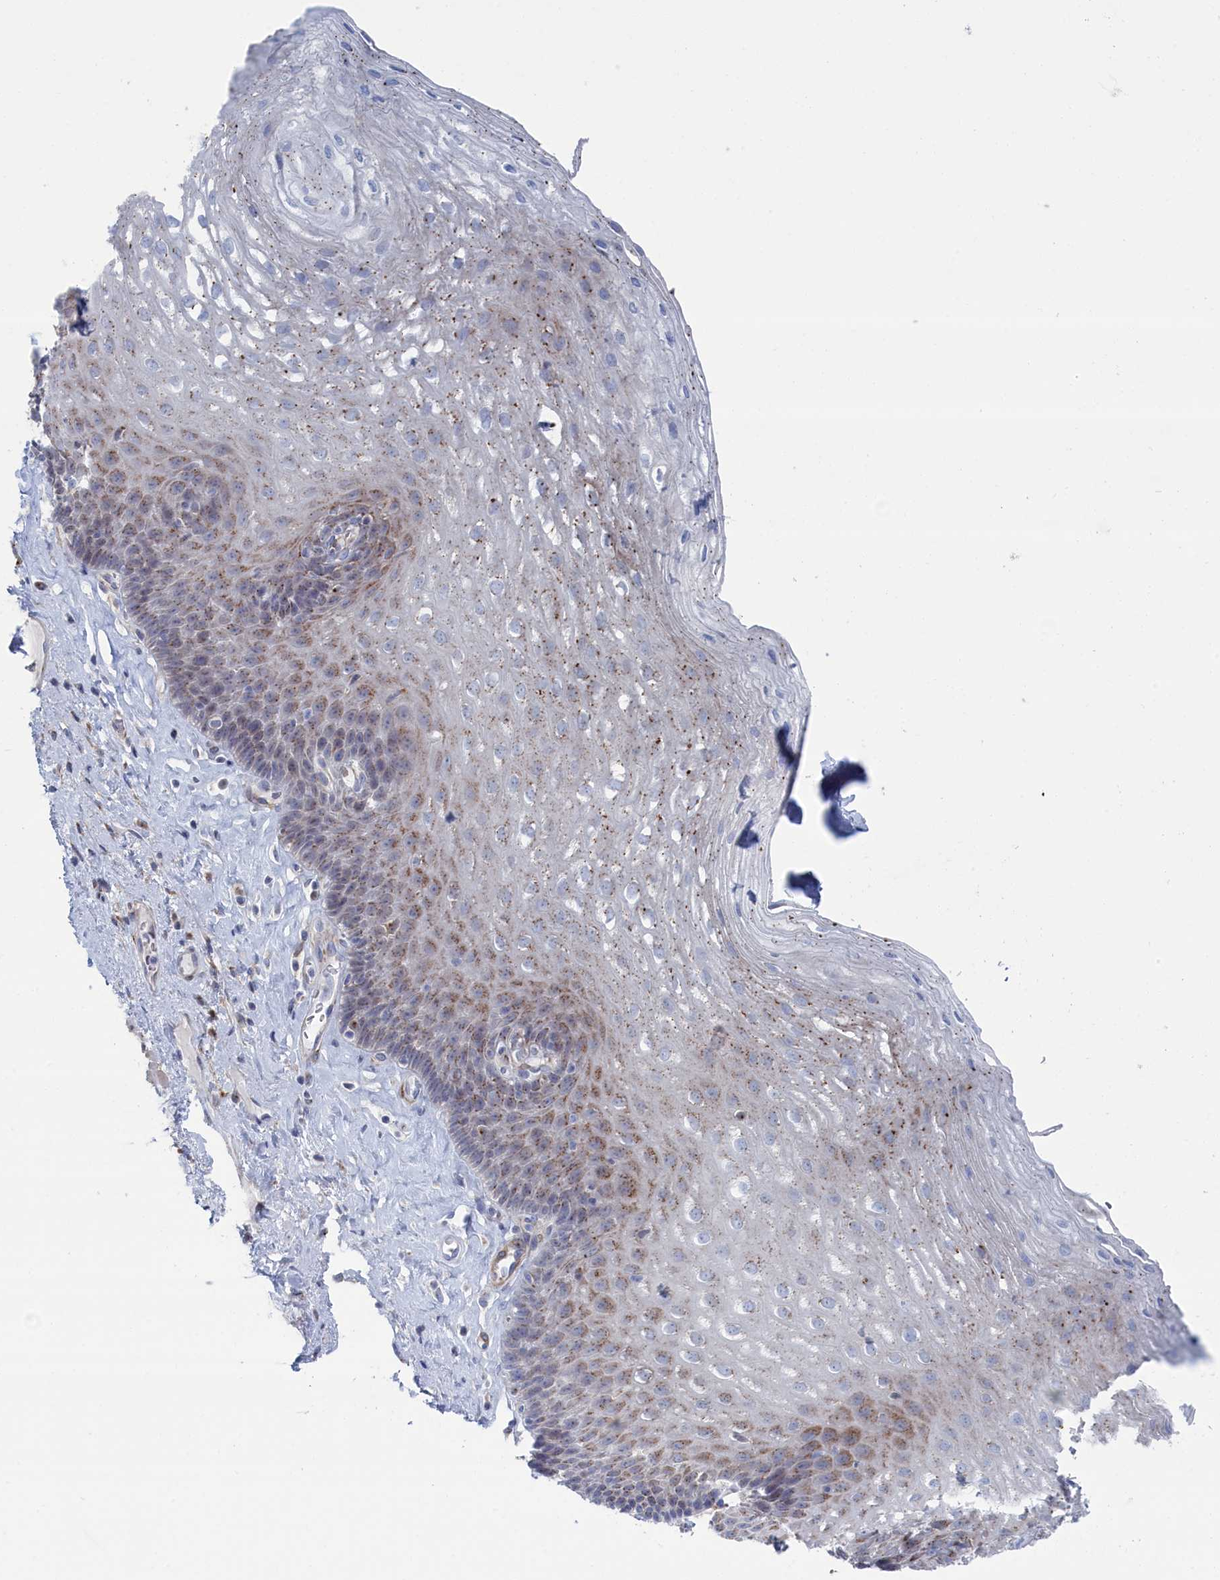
{"staining": {"intensity": "moderate", "quantity": "<25%", "location": "cytoplasmic/membranous"}, "tissue": "esophagus", "cell_type": "Squamous epithelial cells", "image_type": "normal", "snomed": [{"axis": "morphology", "description": "Normal tissue, NOS"}, {"axis": "topography", "description": "Esophagus"}], "caption": "Squamous epithelial cells display low levels of moderate cytoplasmic/membranous expression in approximately <25% of cells in benign esophagus.", "gene": "IRX1", "patient": {"sex": "female", "age": 66}}